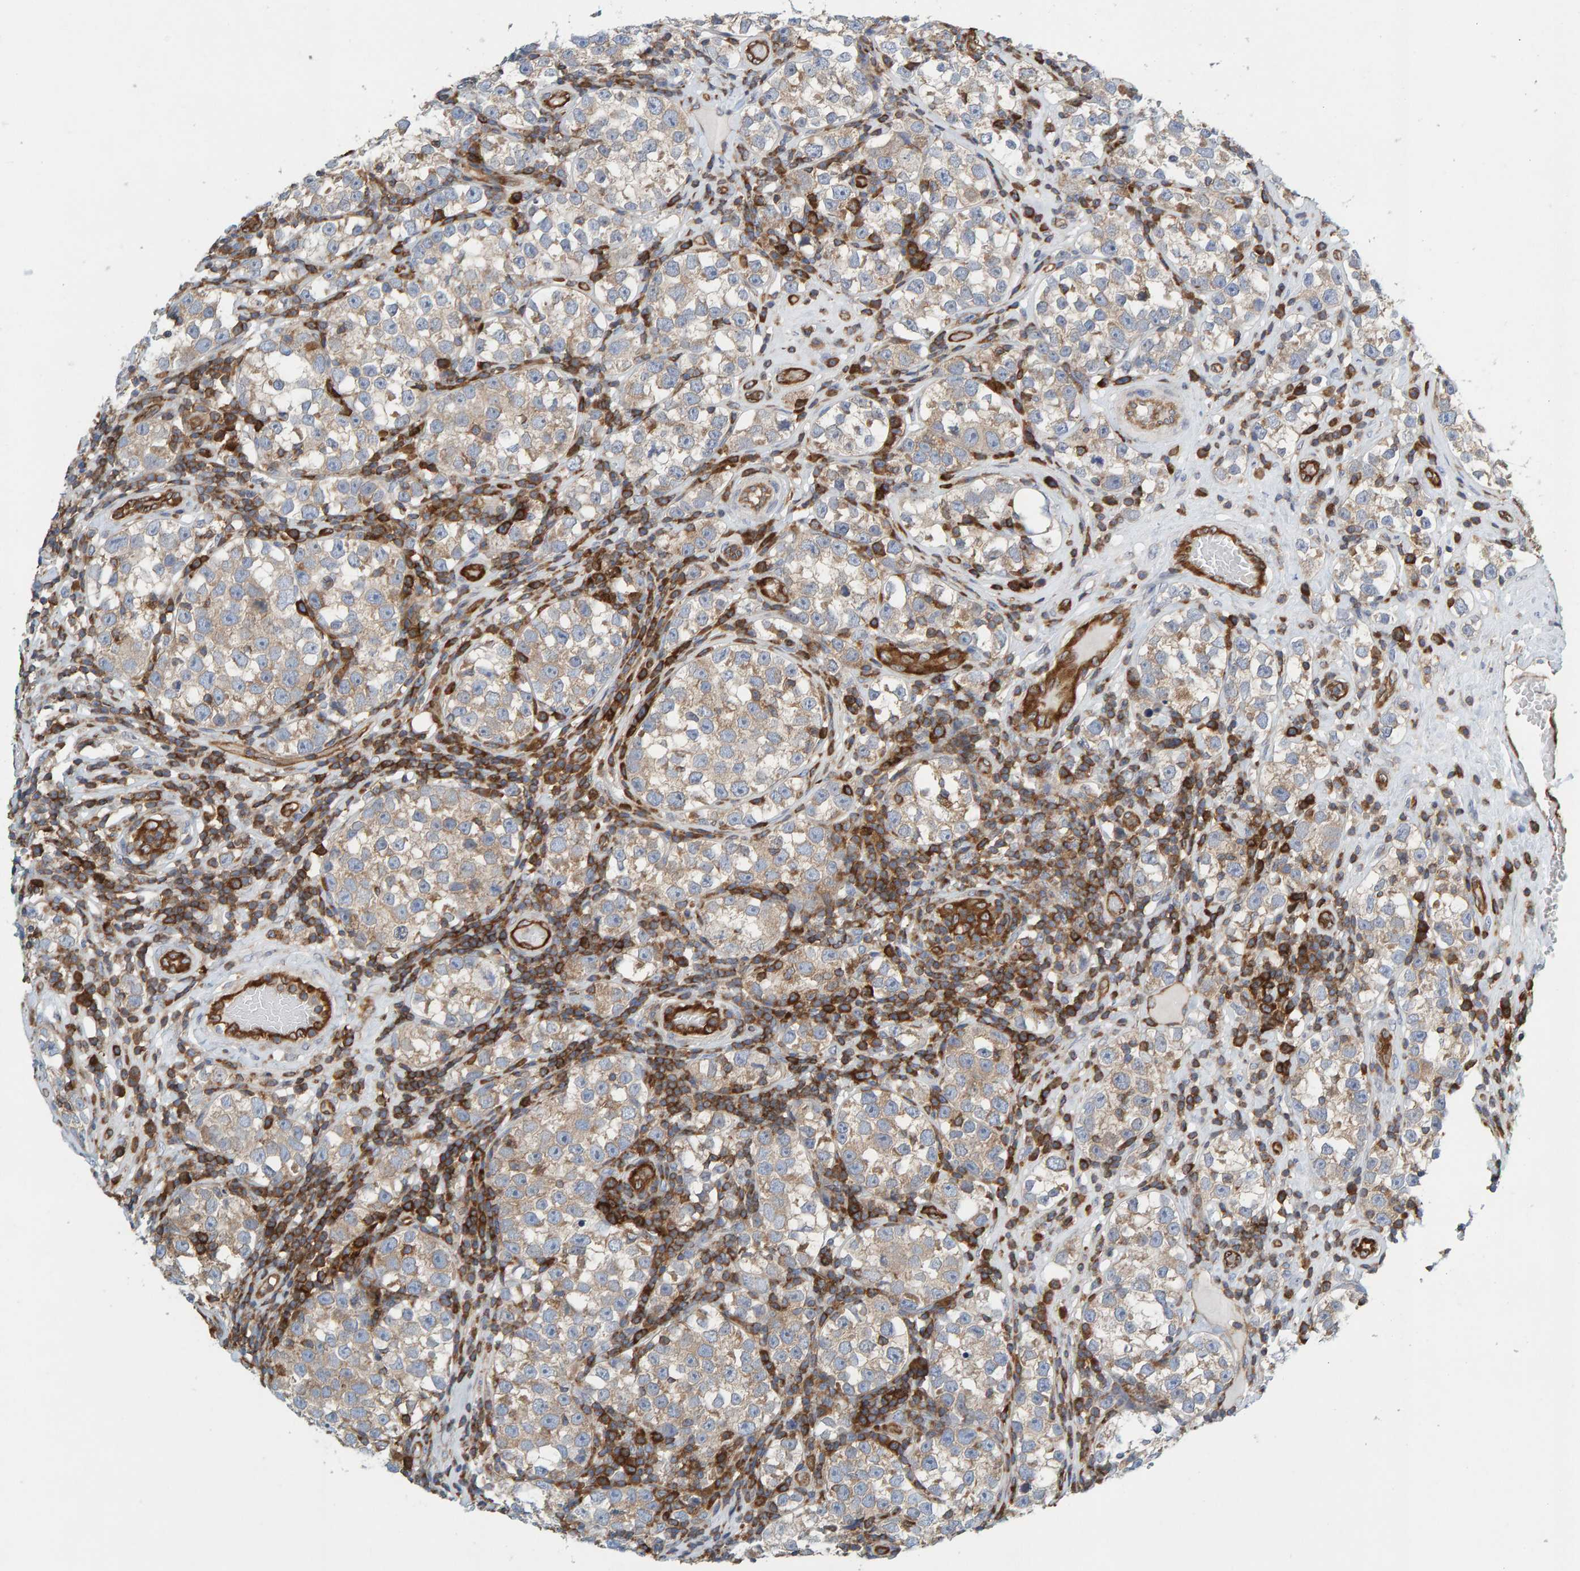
{"staining": {"intensity": "weak", "quantity": "25%-75%", "location": "cytoplasmic/membranous"}, "tissue": "testis cancer", "cell_type": "Tumor cells", "image_type": "cancer", "snomed": [{"axis": "morphology", "description": "Normal tissue, NOS"}, {"axis": "morphology", "description": "Seminoma, NOS"}, {"axis": "topography", "description": "Testis"}], "caption": "The histopathology image displays immunohistochemical staining of testis cancer. There is weak cytoplasmic/membranous staining is present in approximately 25%-75% of tumor cells.", "gene": "PRKD2", "patient": {"sex": "male", "age": 43}}